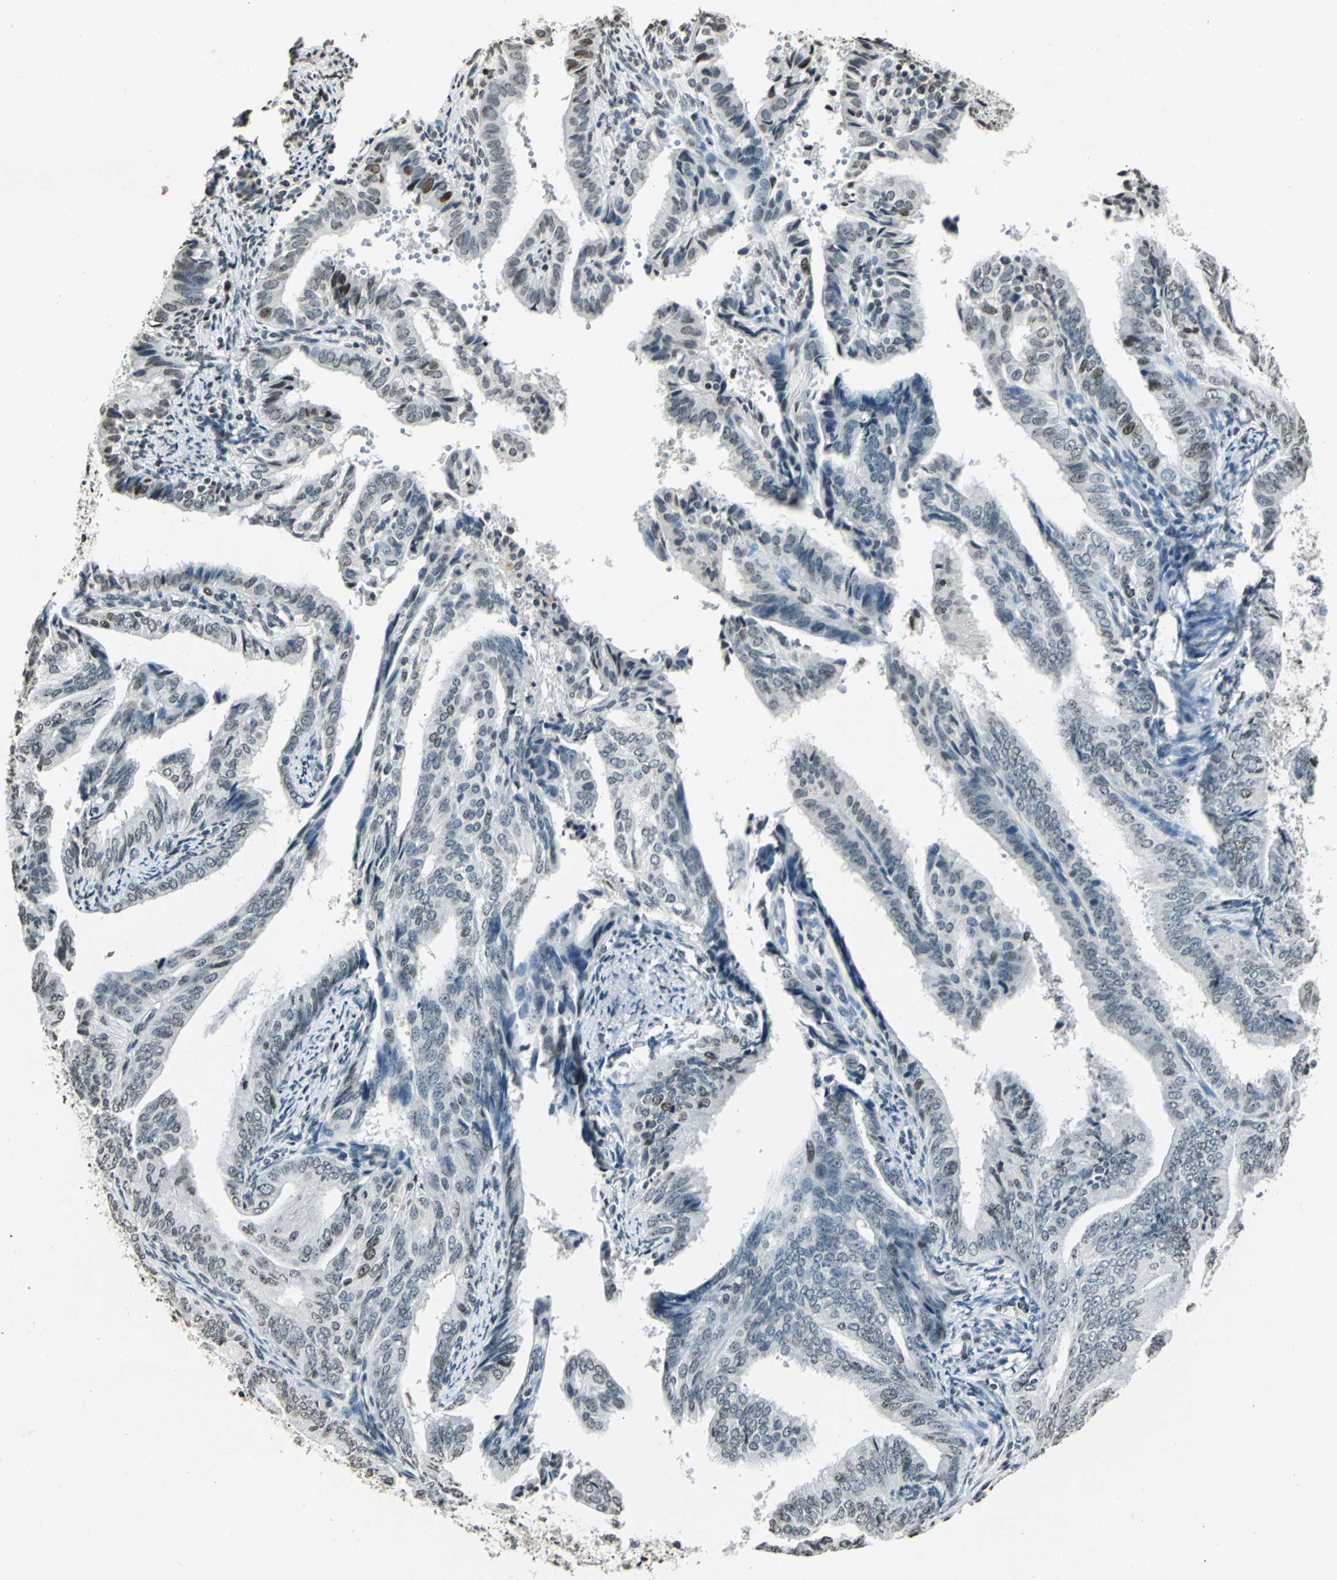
{"staining": {"intensity": "moderate", "quantity": "<25%", "location": "nuclear"}, "tissue": "endometrial cancer", "cell_type": "Tumor cells", "image_type": "cancer", "snomed": [{"axis": "morphology", "description": "Adenocarcinoma, NOS"}, {"axis": "topography", "description": "Endometrium"}], "caption": "Approximately <25% of tumor cells in human endometrial adenocarcinoma show moderate nuclear protein positivity as visualized by brown immunohistochemical staining.", "gene": "MCM4", "patient": {"sex": "female", "age": 58}}